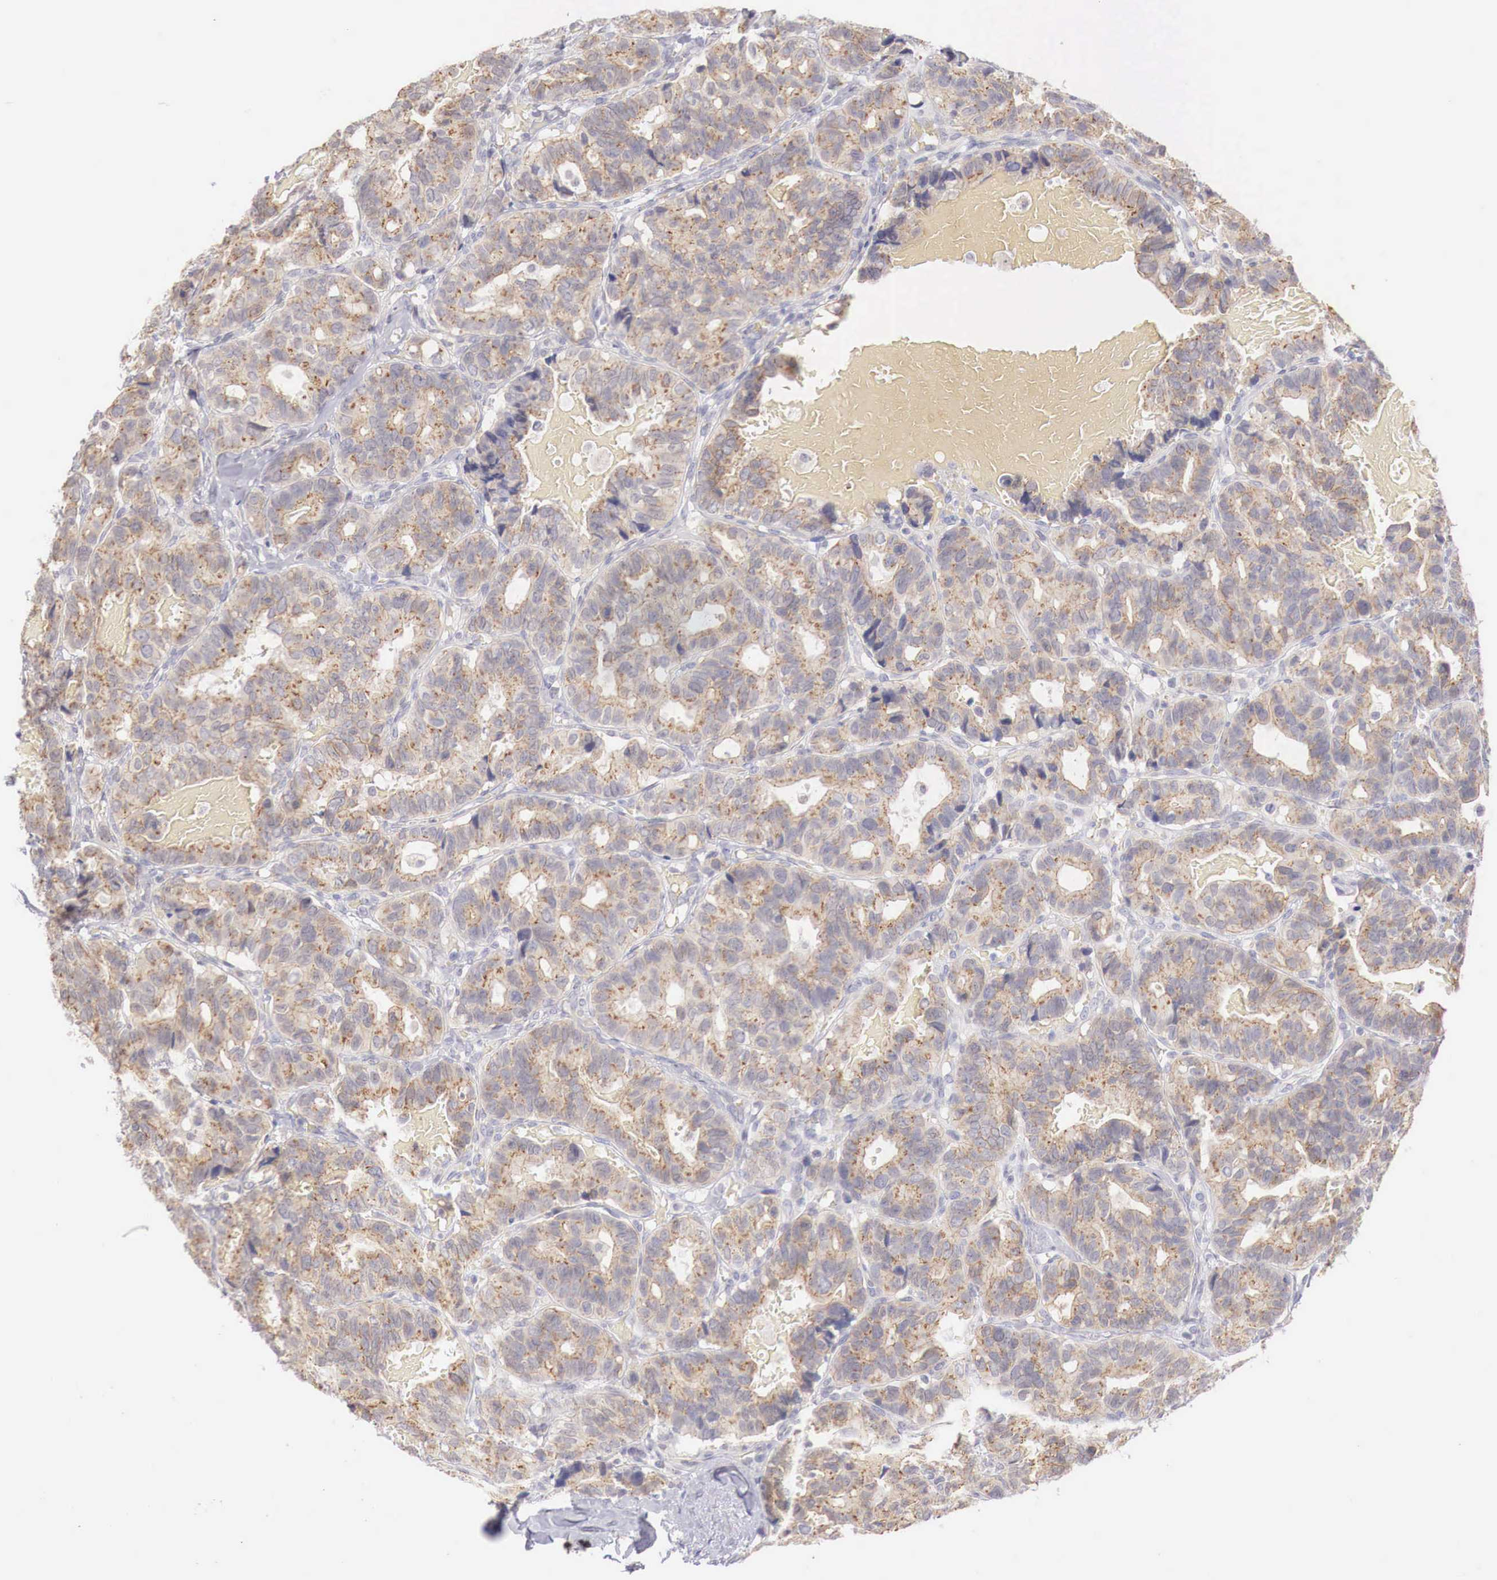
{"staining": {"intensity": "weak", "quantity": "25%-75%", "location": "cytoplasmic/membranous"}, "tissue": "breast cancer", "cell_type": "Tumor cells", "image_type": "cancer", "snomed": [{"axis": "morphology", "description": "Duct carcinoma"}, {"axis": "topography", "description": "Breast"}], "caption": "Immunohistochemistry of breast cancer displays low levels of weak cytoplasmic/membranous expression in approximately 25%-75% of tumor cells.", "gene": "TRIM13", "patient": {"sex": "female", "age": 69}}